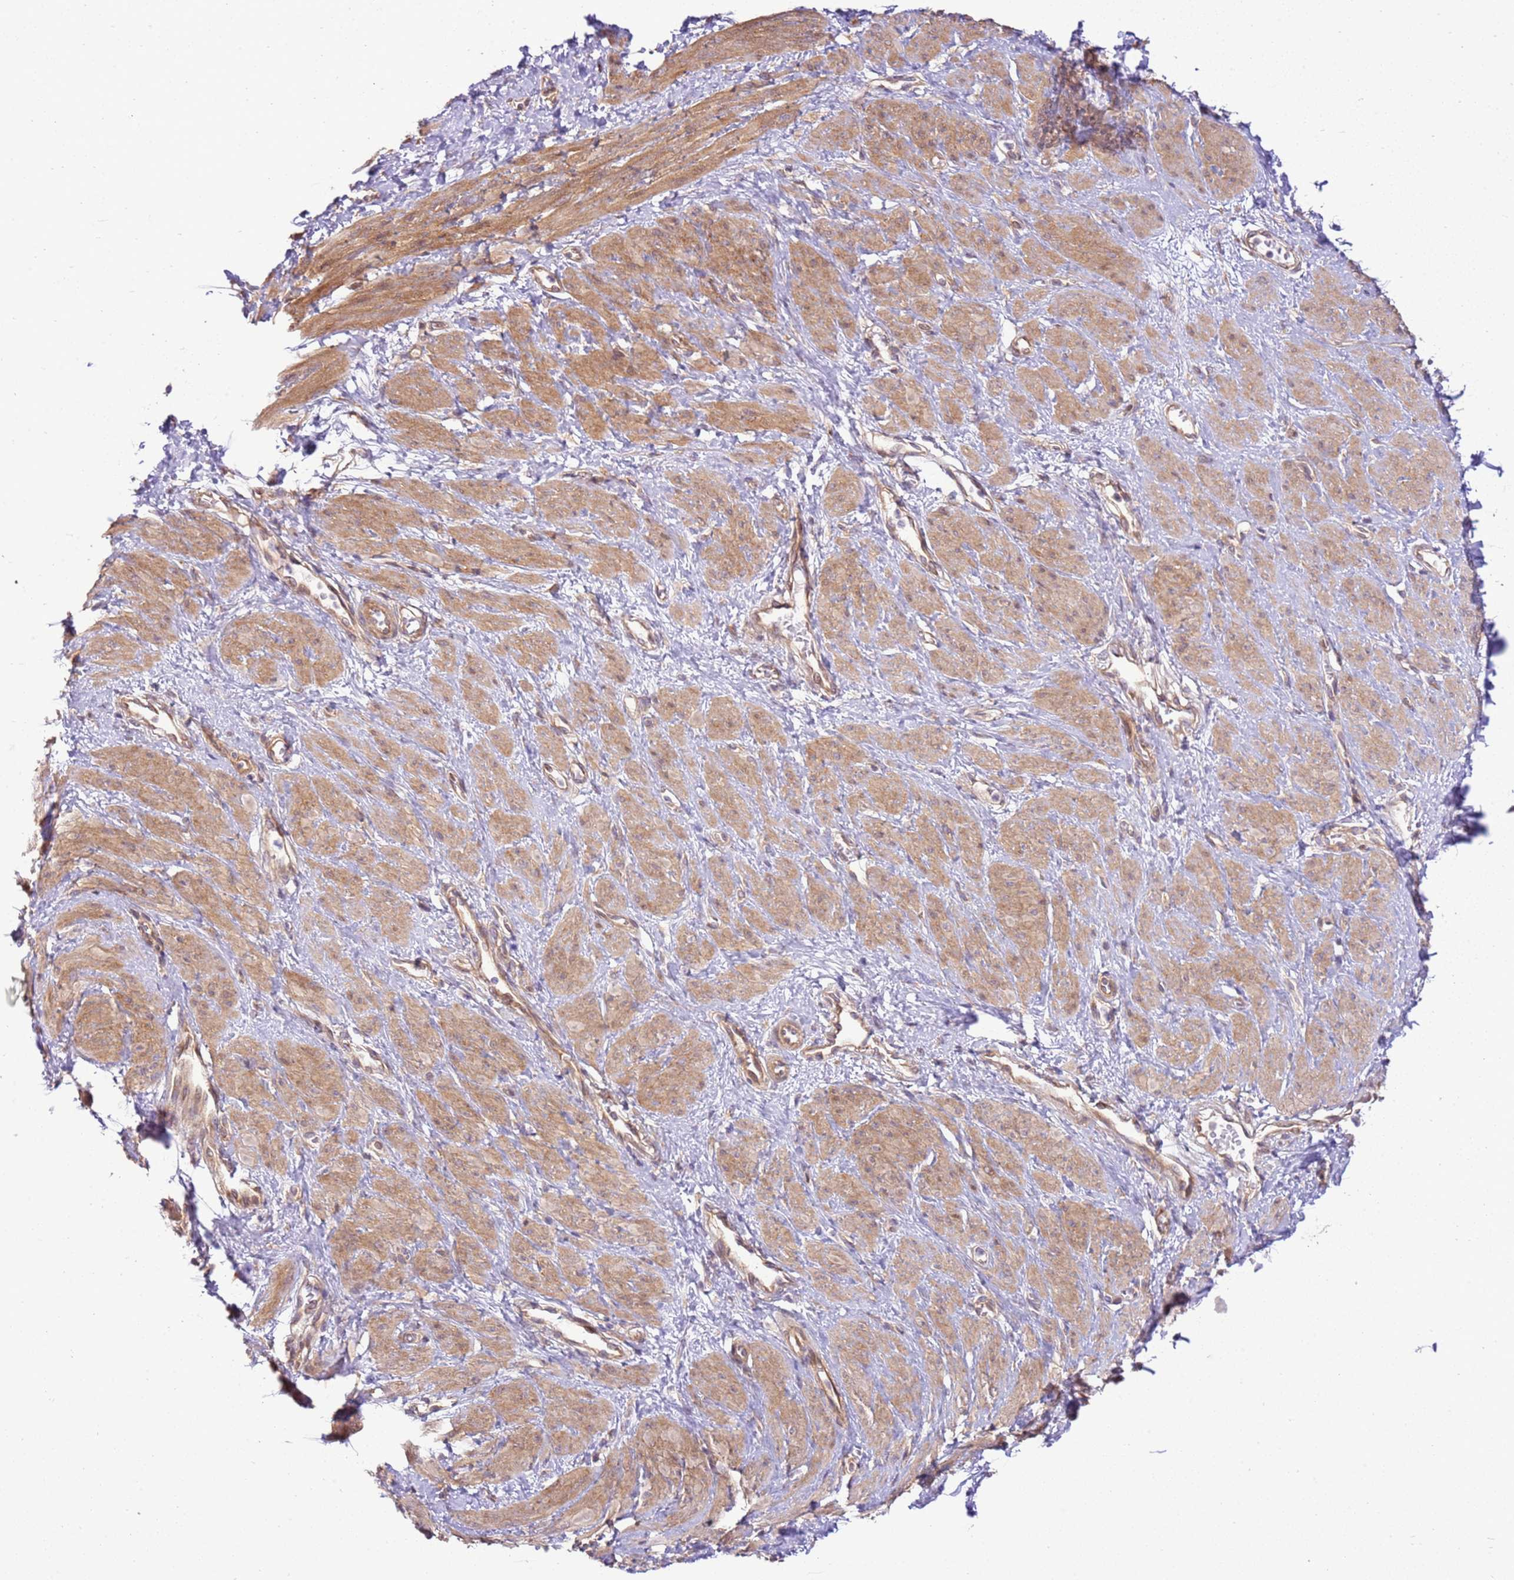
{"staining": {"intensity": "moderate", "quantity": "25%-75%", "location": "cytoplasmic/membranous"}, "tissue": "smooth muscle", "cell_type": "Smooth muscle cells", "image_type": "normal", "snomed": [{"axis": "morphology", "description": "Normal tissue, NOS"}, {"axis": "topography", "description": "Smooth muscle"}, {"axis": "topography", "description": "Uterus"}], "caption": "Immunohistochemistry of normal human smooth muscle shows medium levels of moderate cytoplasmic/membranous positivity in approximately 25%-75% of smooth muscle cells.", "gene": "SCARA3", "patient": {"sex": "female", "age": 39}}